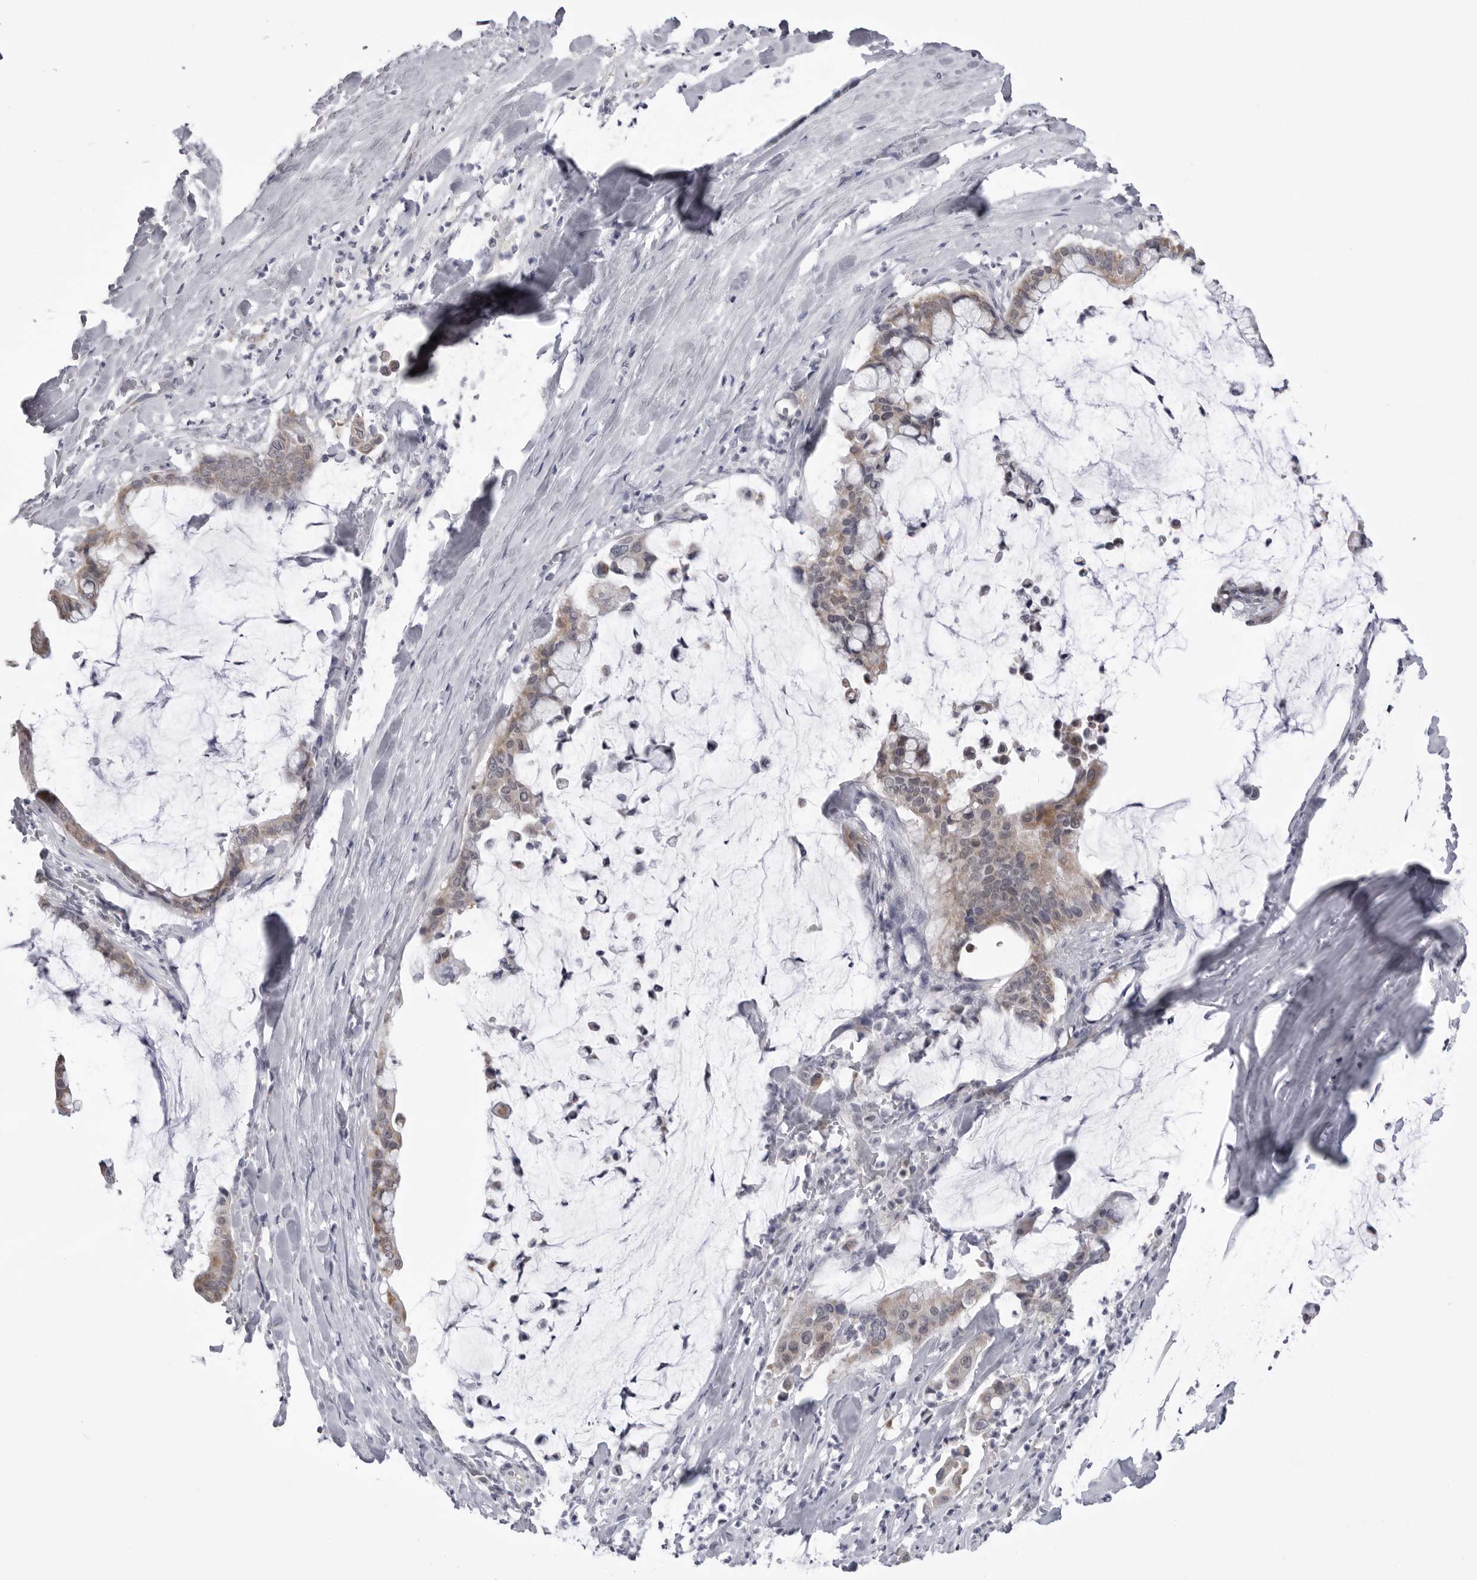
{"staining": {"intensity": "weak", "quantity": ">75%", "location": "cytoplasmic/membranous"}, "tissue": "pancreatic cancer", "cell_type": "Tumor cells", "image_type": "cancer", "snomed": [{"axis": "morphology", "description": "Adenocarcinoma, NOS"}, {"axis": "topography", "description": "Pancreas"}], "caption": "High-power microscopy captured an immunohistochemistry (IHC) photomicrograph of pancreatic cancer, revealing weak cytoplasmic/membranous expression in about >75% of tumor cells. (IHC, brightfield microscopy, high magnification).", "gene": "FH", "patient": {"sex": "male", "age": 41}}